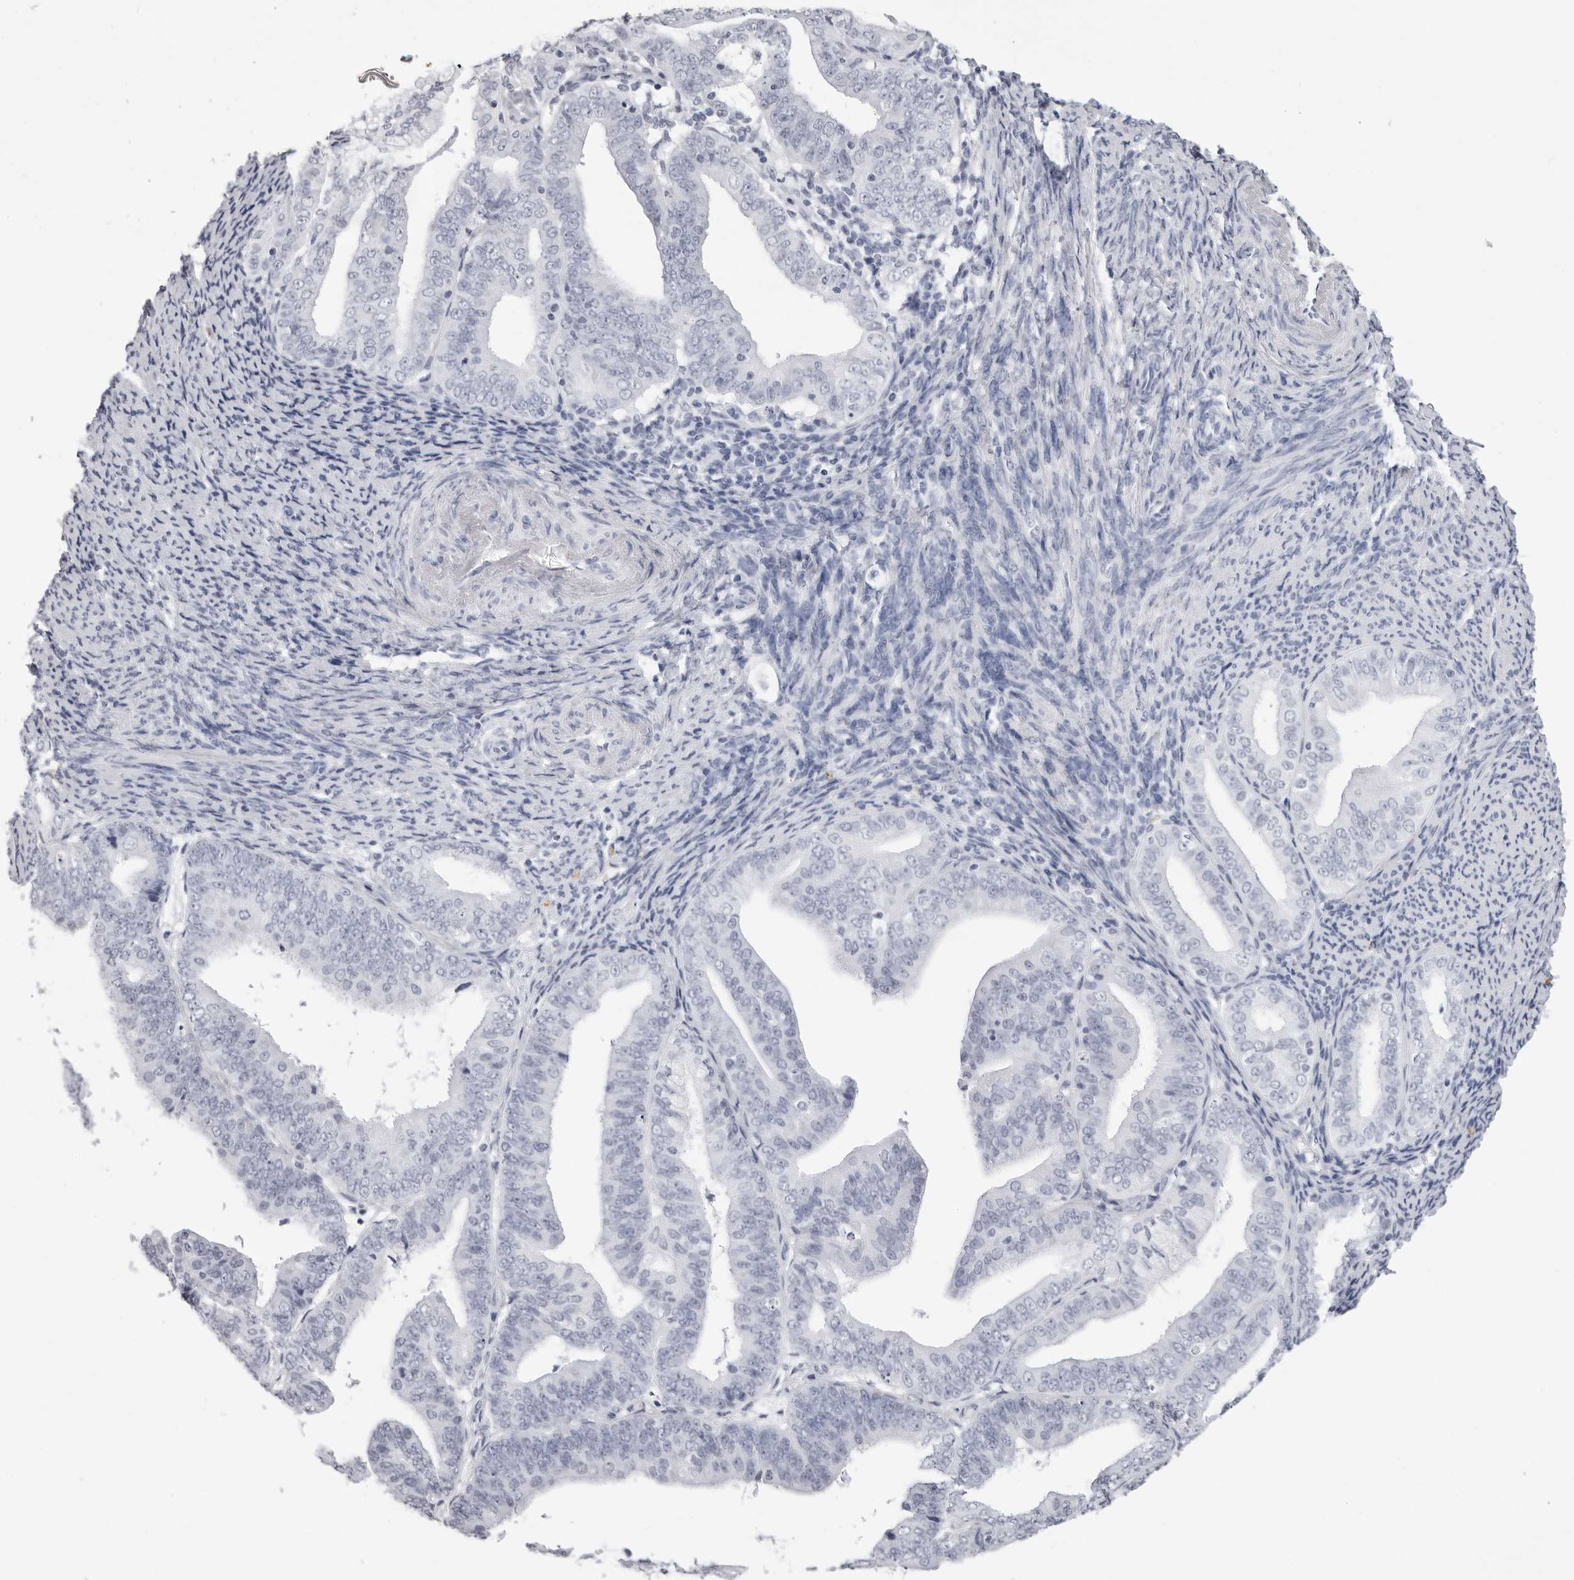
{"staining": {"intensity": "negative", "quantity": "none", "location": "none"}, "tissue": "endometrial cancer", "cell_type": "Tumor cells", "image_type": "cancer", "snomed": [{"axis": "morphology", "description": "Adenocarcinoma, NOS"}, {"axis": "topography", "description": "Endometrium"}], "caption": "There is no significant expression in tumor cells of endometrial cancer. (DAB immunohistochemistry, high magnification).", "gene": "CST1", "patient": {"sex": "female", "age": 63}}